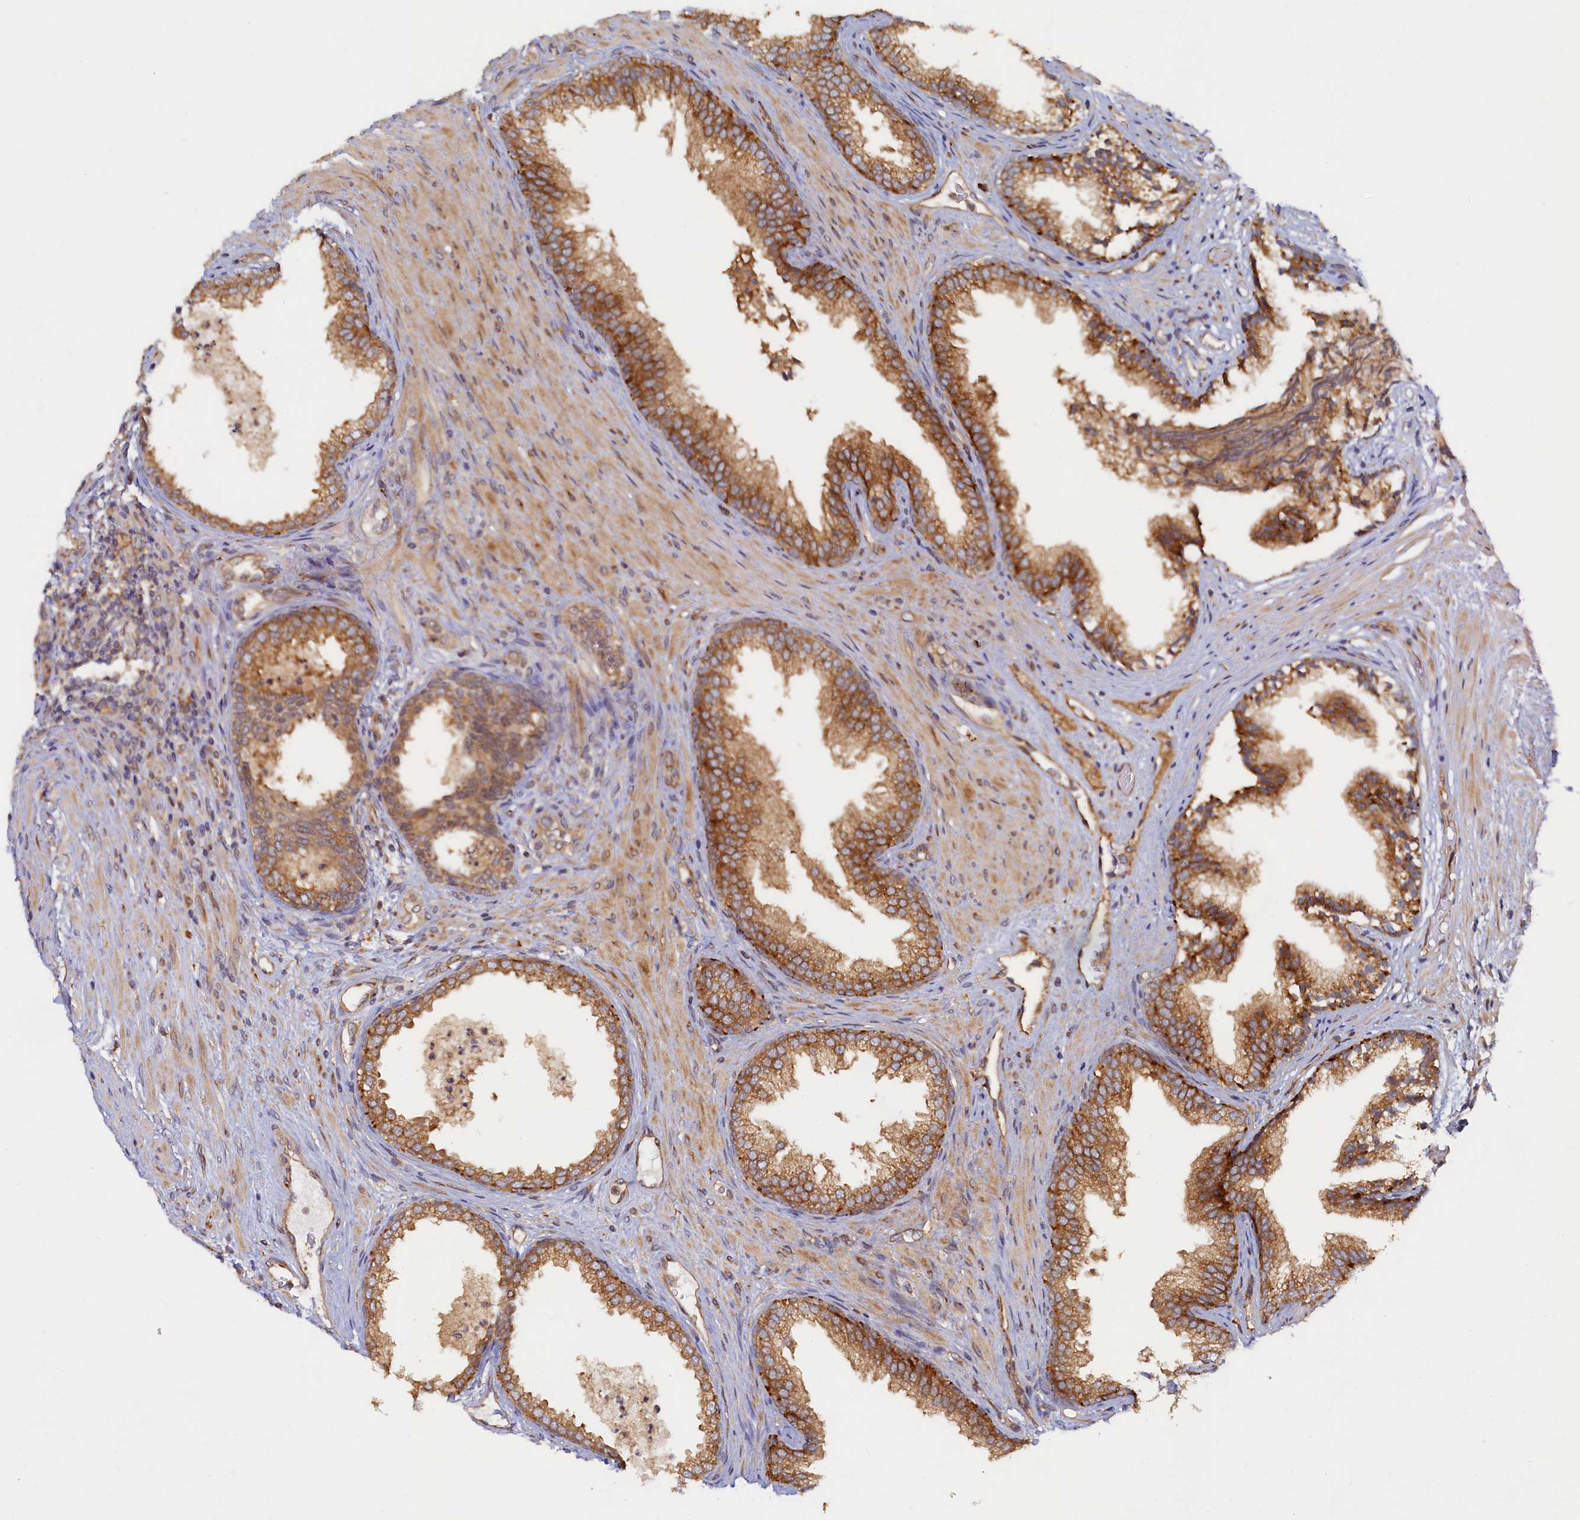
{"staining": {"intensity": "moderate", "quantity": ">75%", "location": "cytoplasmic/membranous"}, "tissue": "prostate", "cell_type": "Glandular cells", "image_type": "normal", "snomed": [{"axis": "morphology", "description": "Normal tissue, NOS"}, {"axis": "topography", "description": "Prostate"}], "caption": "High-power microscopy captured an immunohistochemistry histopathology image of unremarkable prostate, revealing moderate cytoplasmic/membranous expression in about >75% of glandular cells.", "gene": "STX12", "patient": {"sex": "male", "age": 76}}